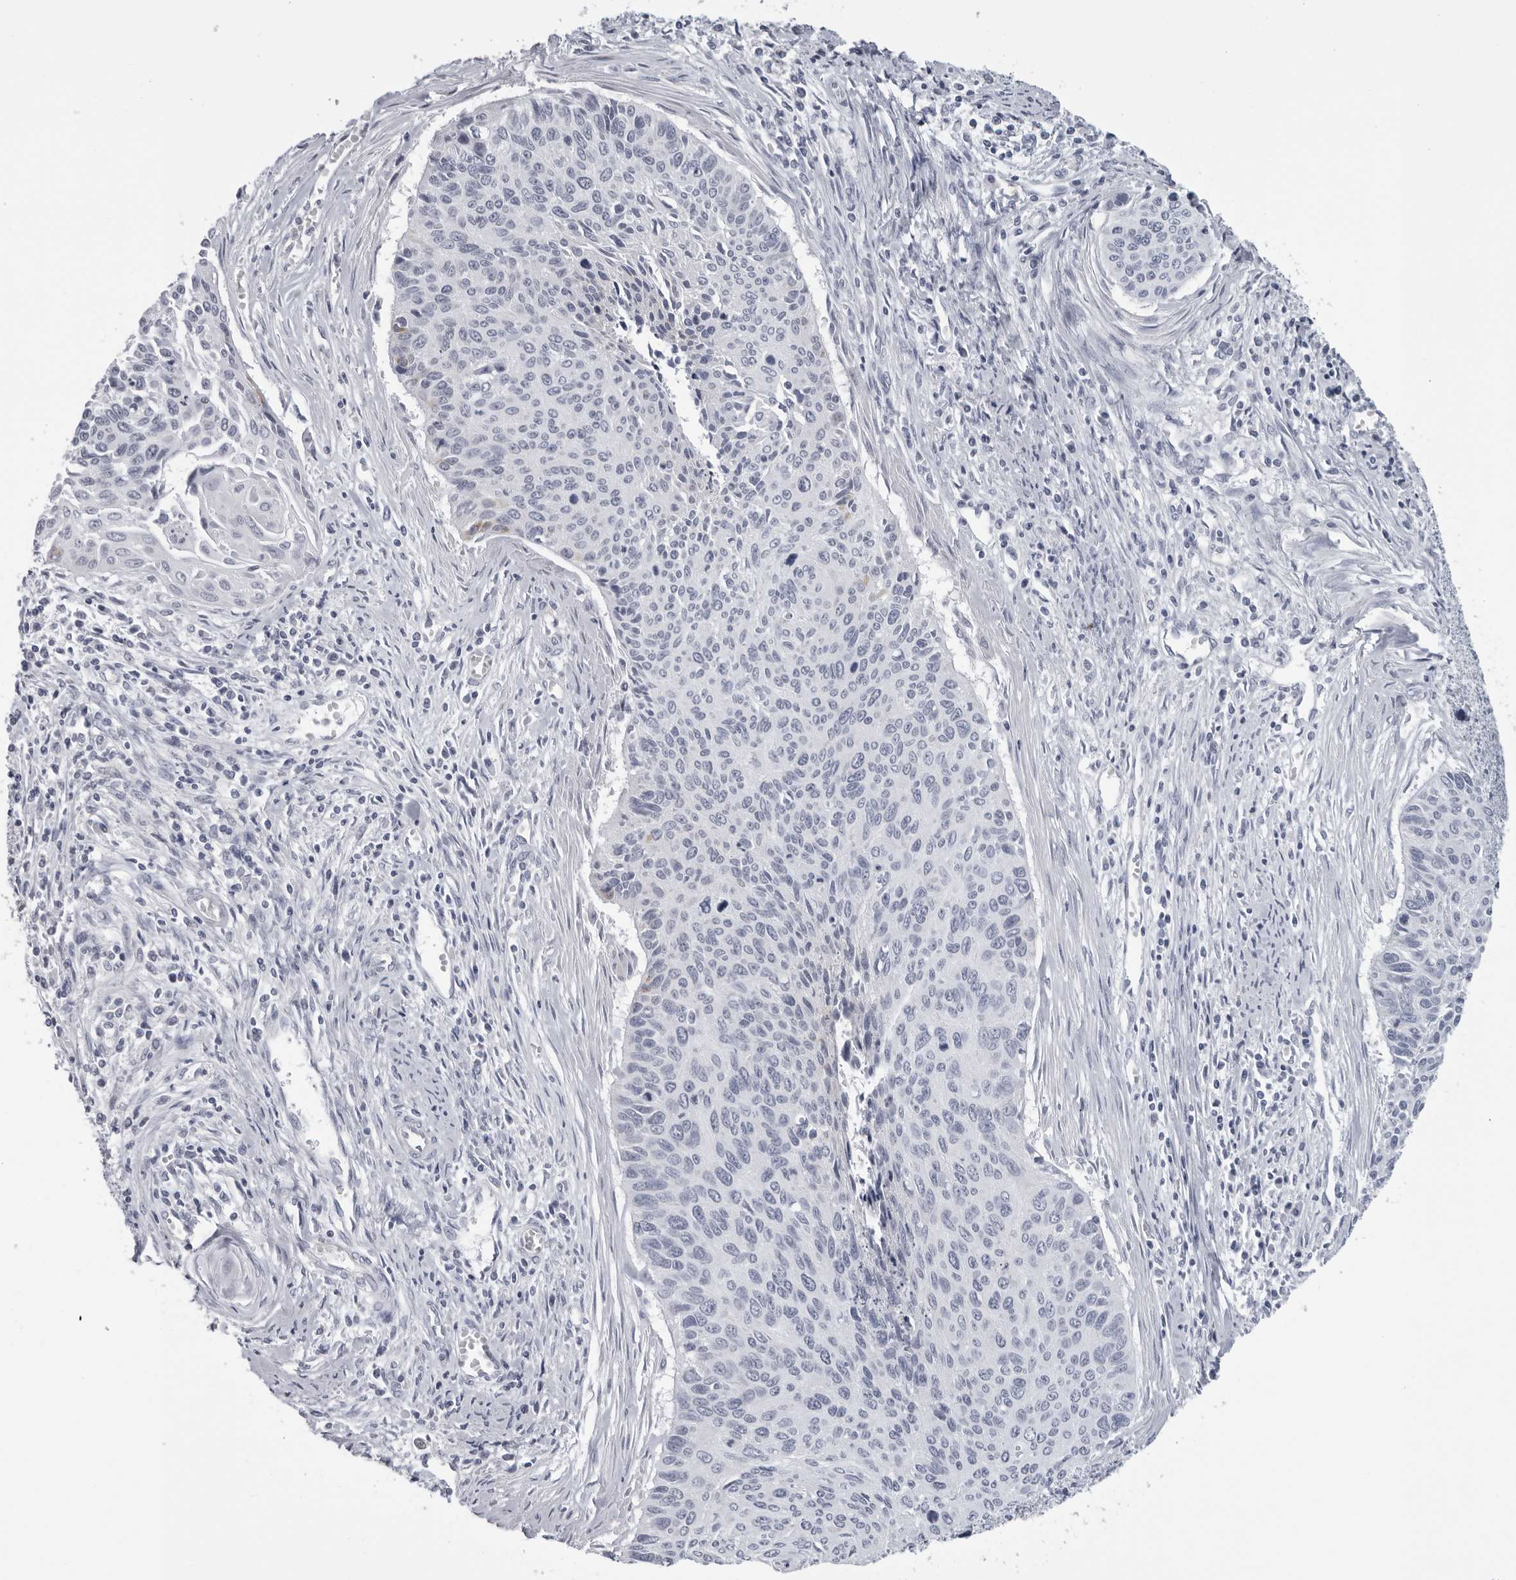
{"staining": {"intensity": "negative", "quantity": "none", "location": "none"}, "tissue": "cervical cancer", "cell_type": "Tumor cells", "image_type": "cancer", "snomed": [{"axis": "morphology", "description": "Squamous cell carcinoma, NOS"}, {"axis": "topography", "description": "Cervix"}], "caption": "Tumor cells show no significant protein expression in cervical cancer (squamous cell carcinoma).", "gene": "OPLAH", "patient": {"sex": "female", "age": 55}}